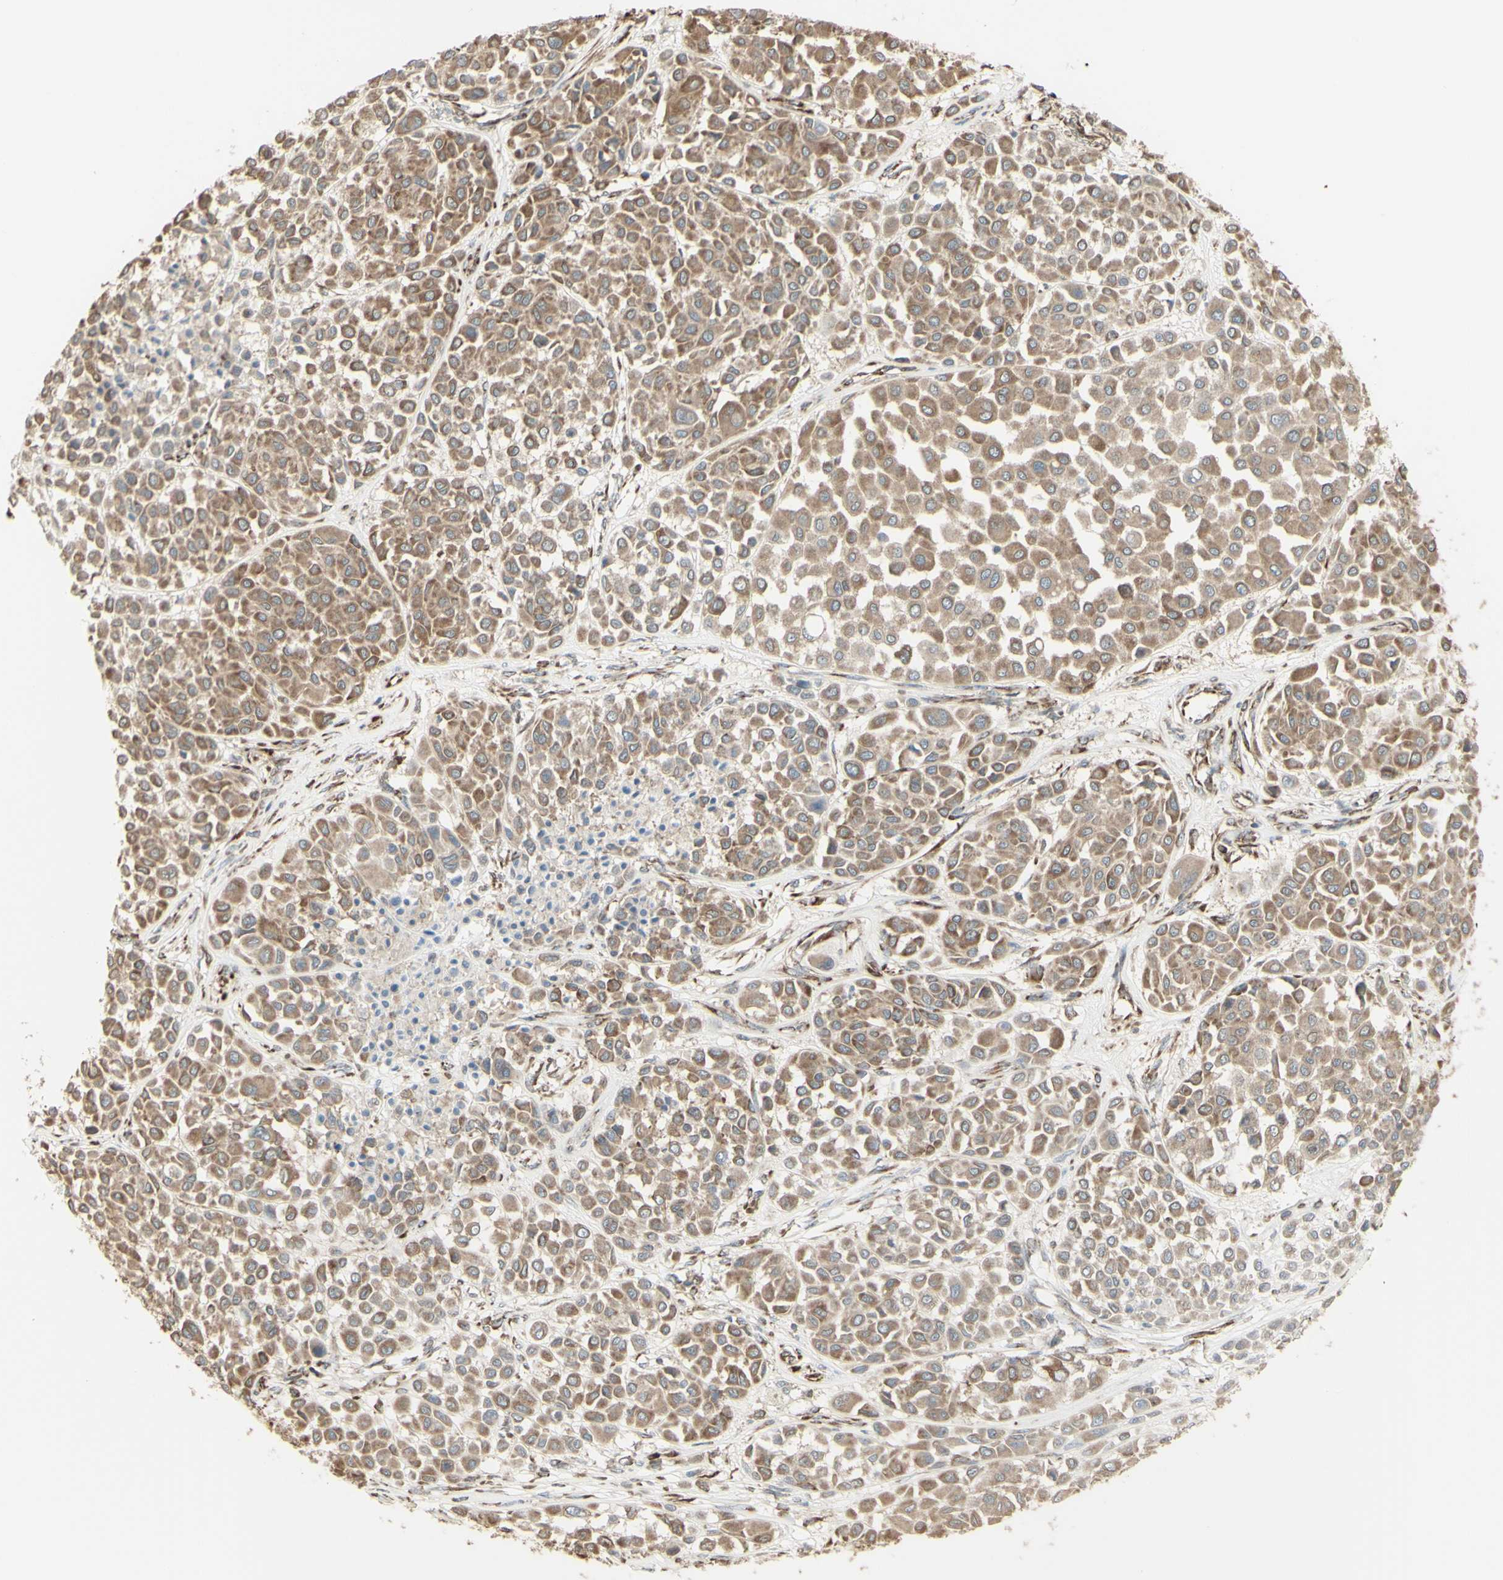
{"staining": {"intensity": "moderate", "quantity": ">75%", "location": "cytoplasmic/membranous"}, "tissue": "melanoma", "cell_type": "Tumor cells", "image_type": "cancer", "snomed": [{"axis": "morphology", "description": "Malignant melanoma, Metastatic site"}, {"axis": "topography", "description": "Soft tissue"}], "caption": "Immunohistochemistry (IHC) (DAB) staining of malignant melanoma (metastatic site) displays moderate cytoplasmic/membranous protein staining in about >75% of tumor cells.", "gene": "EEF1B2", "patient": {"sex": "male", "age": 41}}